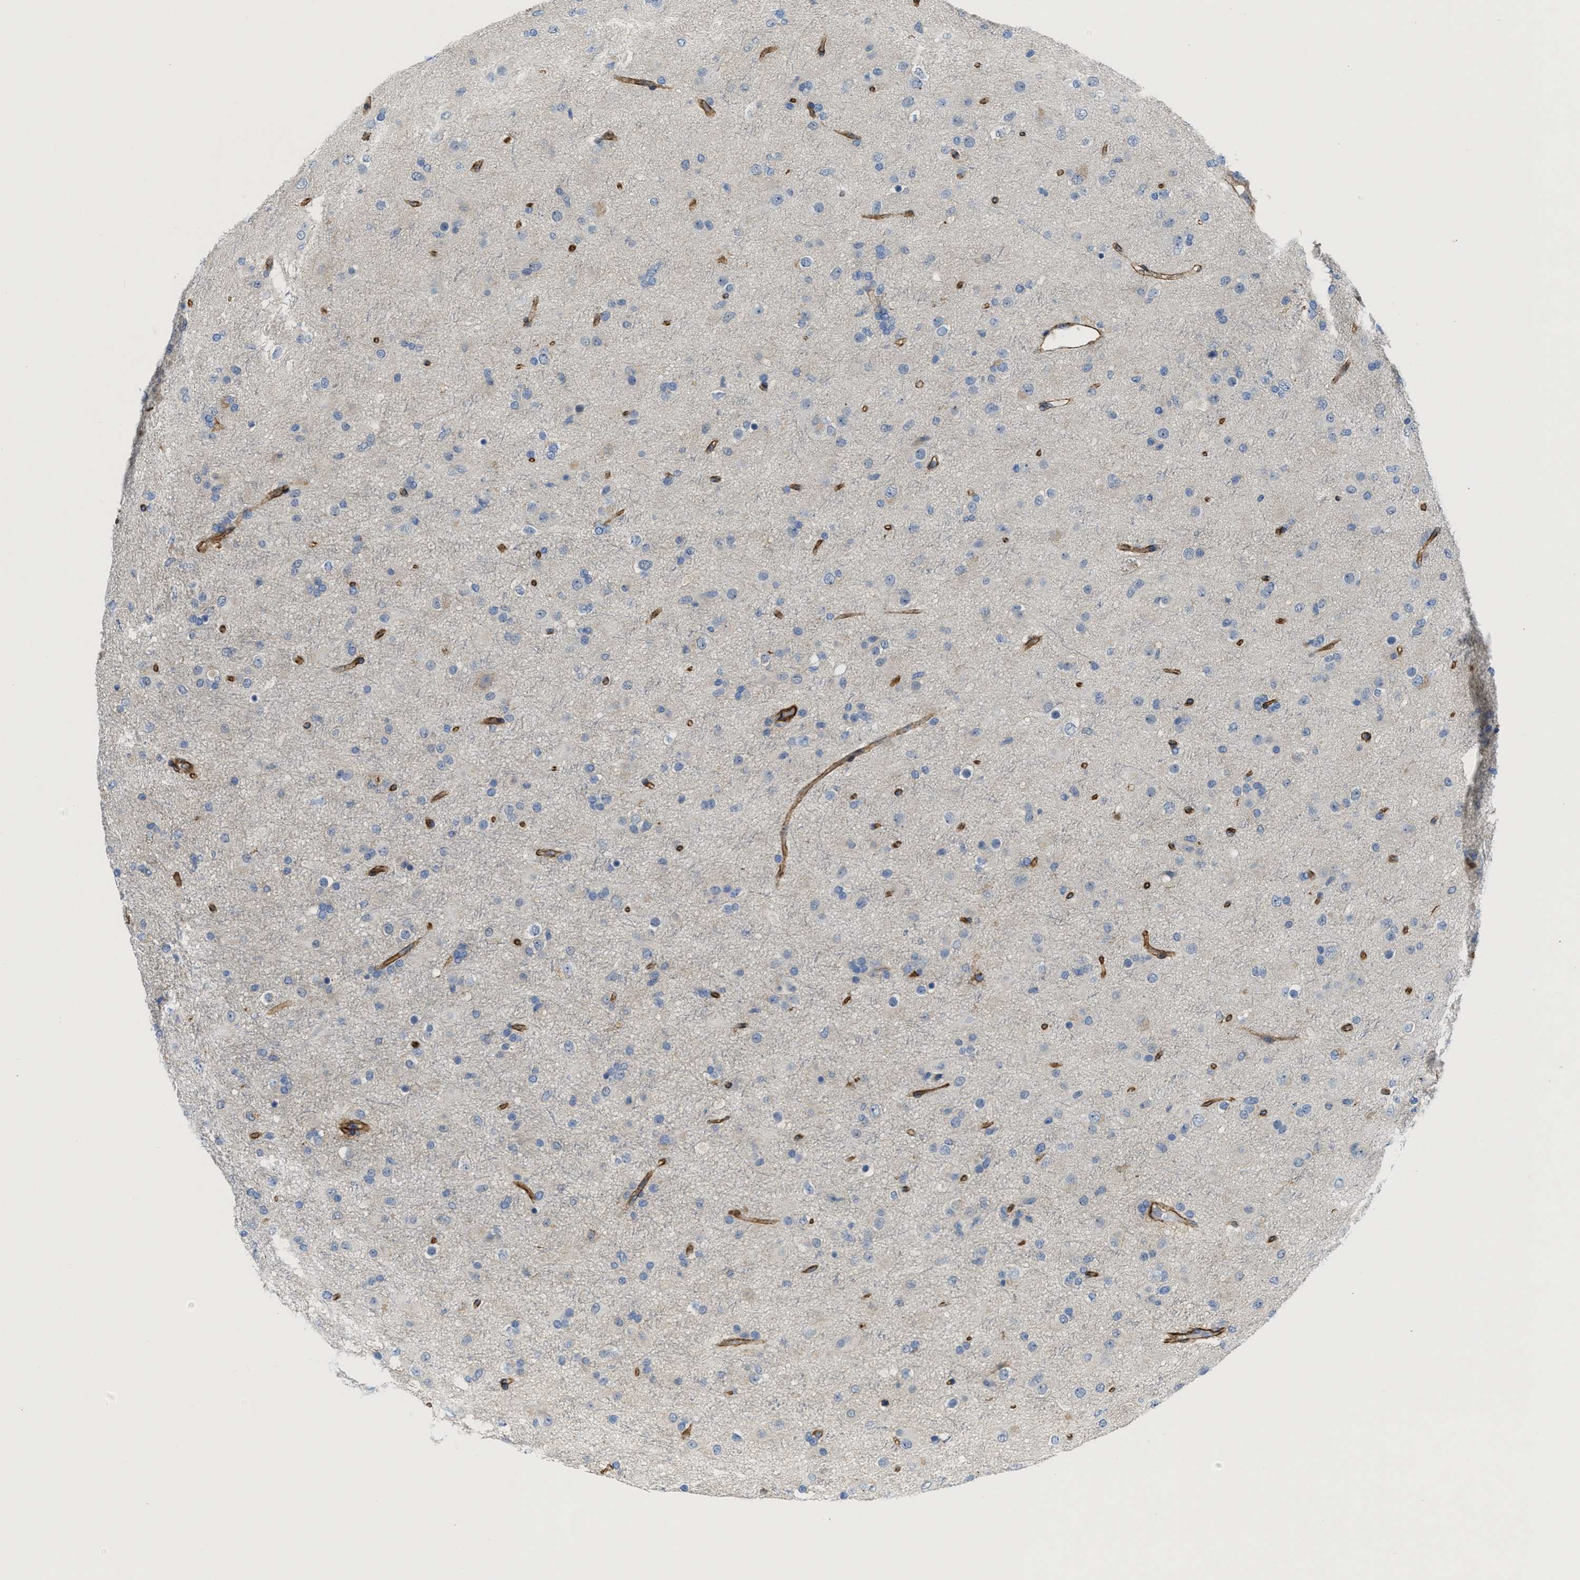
{"staining": {"intensity": "negative", "quantity": "none", "location": "none"}, "tissue": "glioma", "cell_type": "Tumor cells", "image_type": "cancer", "snomed": [{"axis": "morphology", "description": "Glioma, malignant, Low grade"}, {"axis": "topography", "description": "Brain"}], "caption": "The micrograph displays no significant positivity in tumor cells of malignant glioma (low-grade).", "gene": "NAB1", "patient": {"sex": "male", "age": 65}}